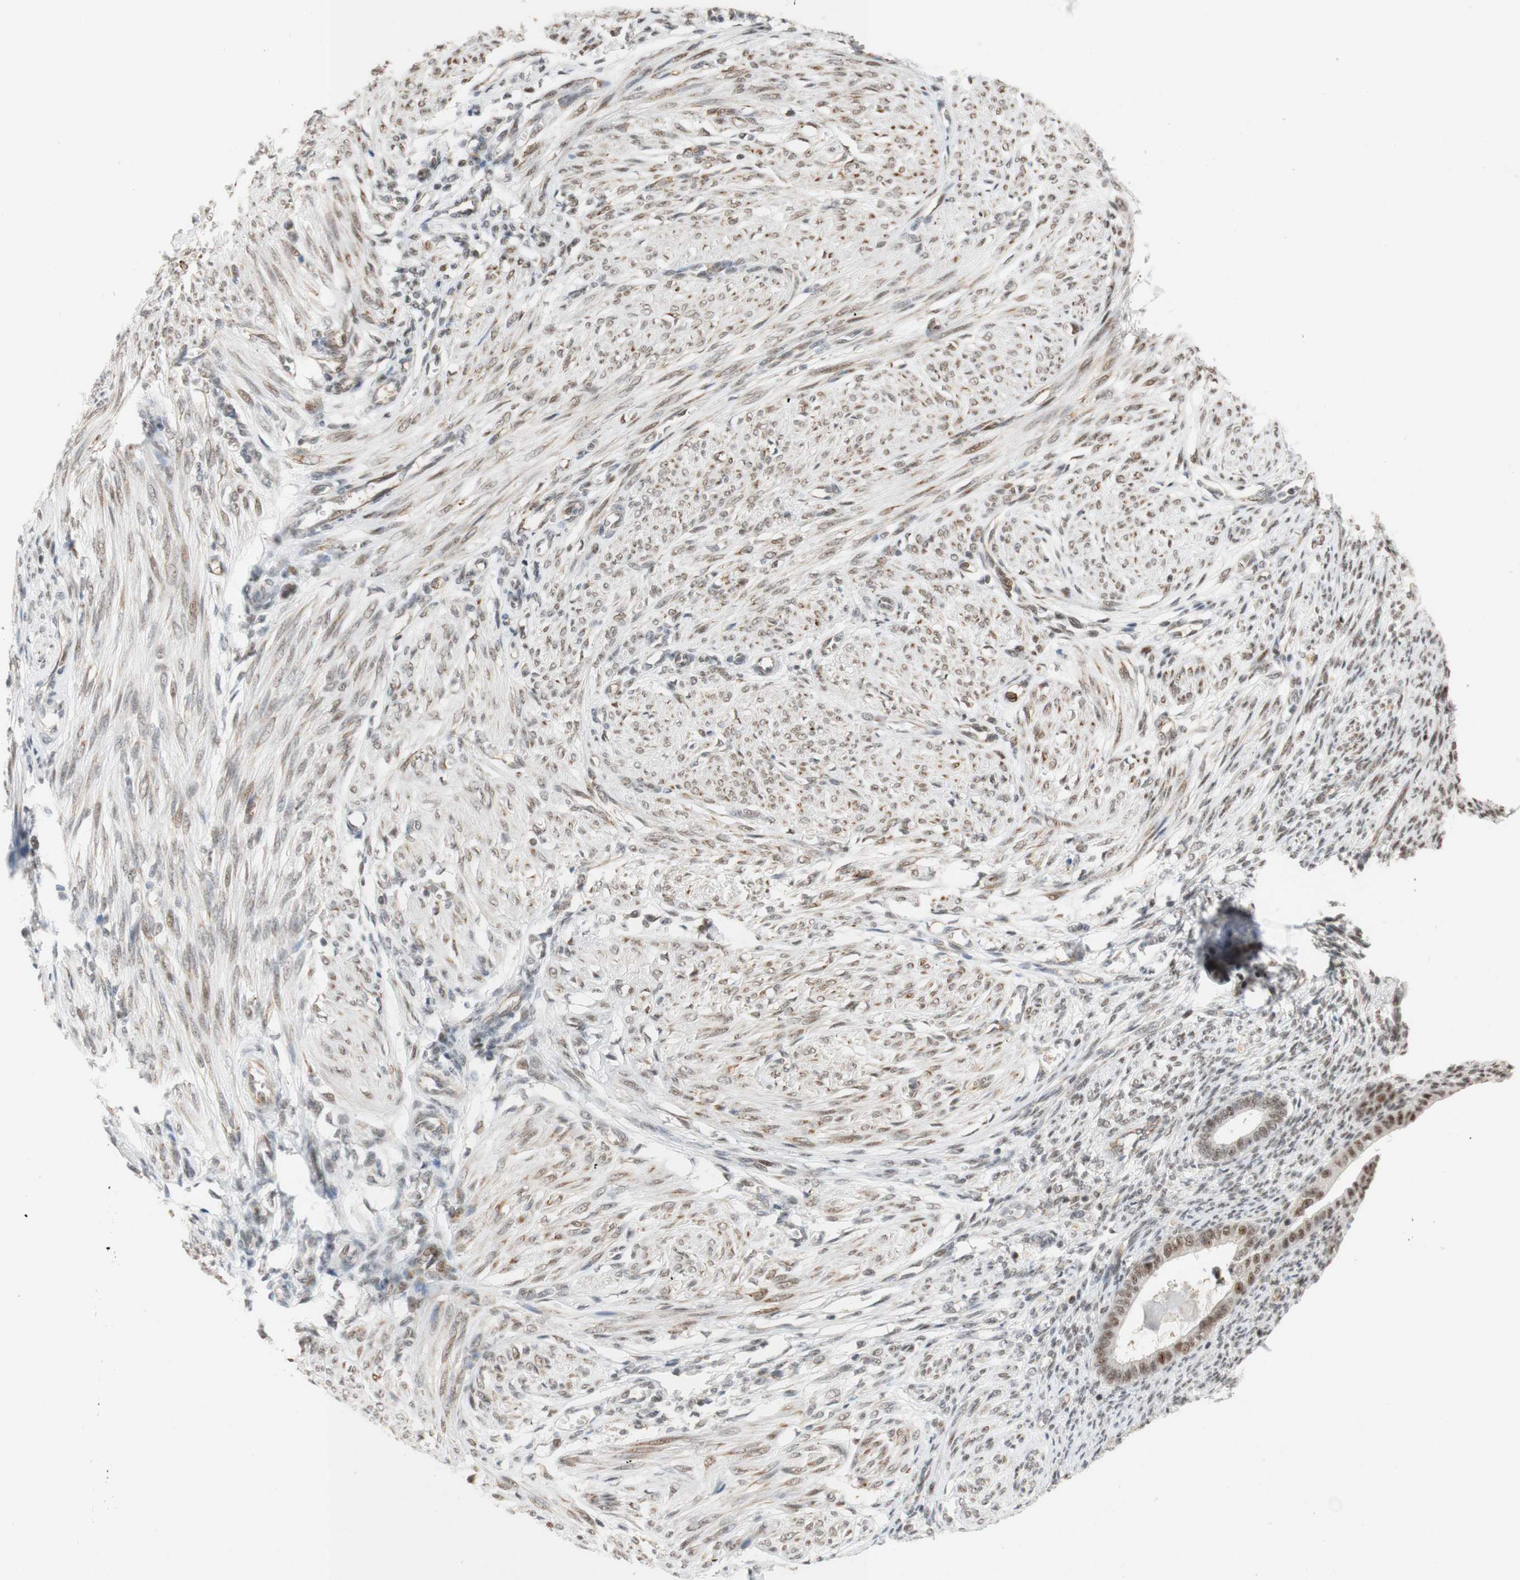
{"staining": {"intensity": "negative", "quantity": "none", "location": "none"}, "tissue": "endometrium", "cell_type": "Cells in endometrial stroma", "image_type": "normal", "snomed": [{"axis": "morphology", "description": "Normal tissue, NOS"}, {"axis": "topography", "description": "Endometrium"}], "caption": "Immunohistochemistry (IHC) photomicrograph of benign endometrium: human endometrium stained with DAB (3,3'-diaminobenzidine) shows no significant protein expression in cells in endometrial stroma. (Brightfield microscopy of DAB (3,3'-diaminobenzidine) immunohistochemistry at high magnification).", "gene": "SAP18", "patient": {"sex": "female", "age": 72}}